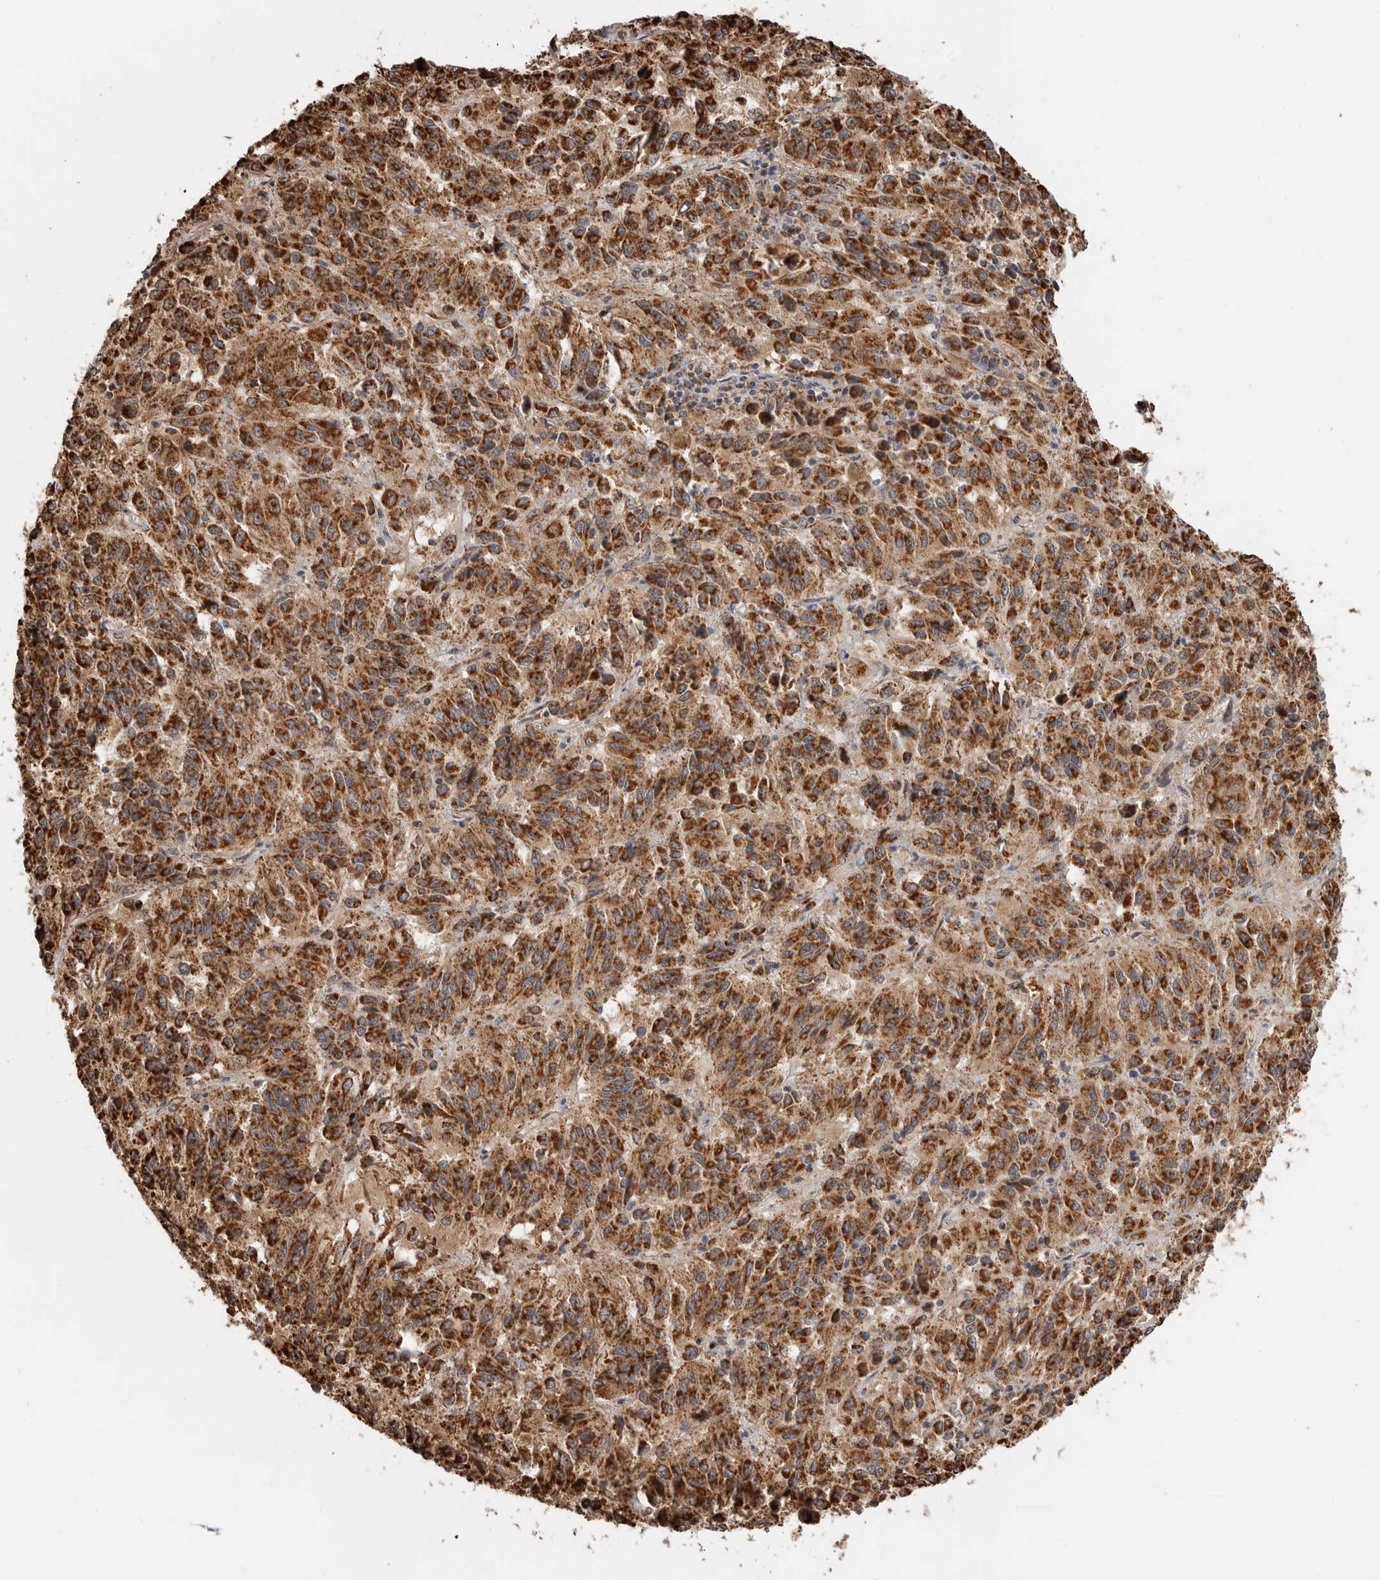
{"staining": {"intensity": "strong", "quantity": ">75%", "location": "cytoplasmic/membranous"}, "tissue": "melanoma", "cell_type": "Tumor cells", "image_type": "cancer", "snomed": [{"axis": "morphology", "description": "Malignant melanoma, Metastatic site"}, {"axis": "topography", "description": "Lung"}], "caption": "Immunohistochemistry micrograph of neoplastic tissue: human malignant melanoma (metastatic site) stained using immunohistochemistry reveals high levels of strong protein expression localized specifically in the cytoplasmic/membranous of tumor cells, appearing as a cytoplasmic/membranous brown color.", "gene": "GCNT2", "patient": {"sex": "male", "age": 64}}